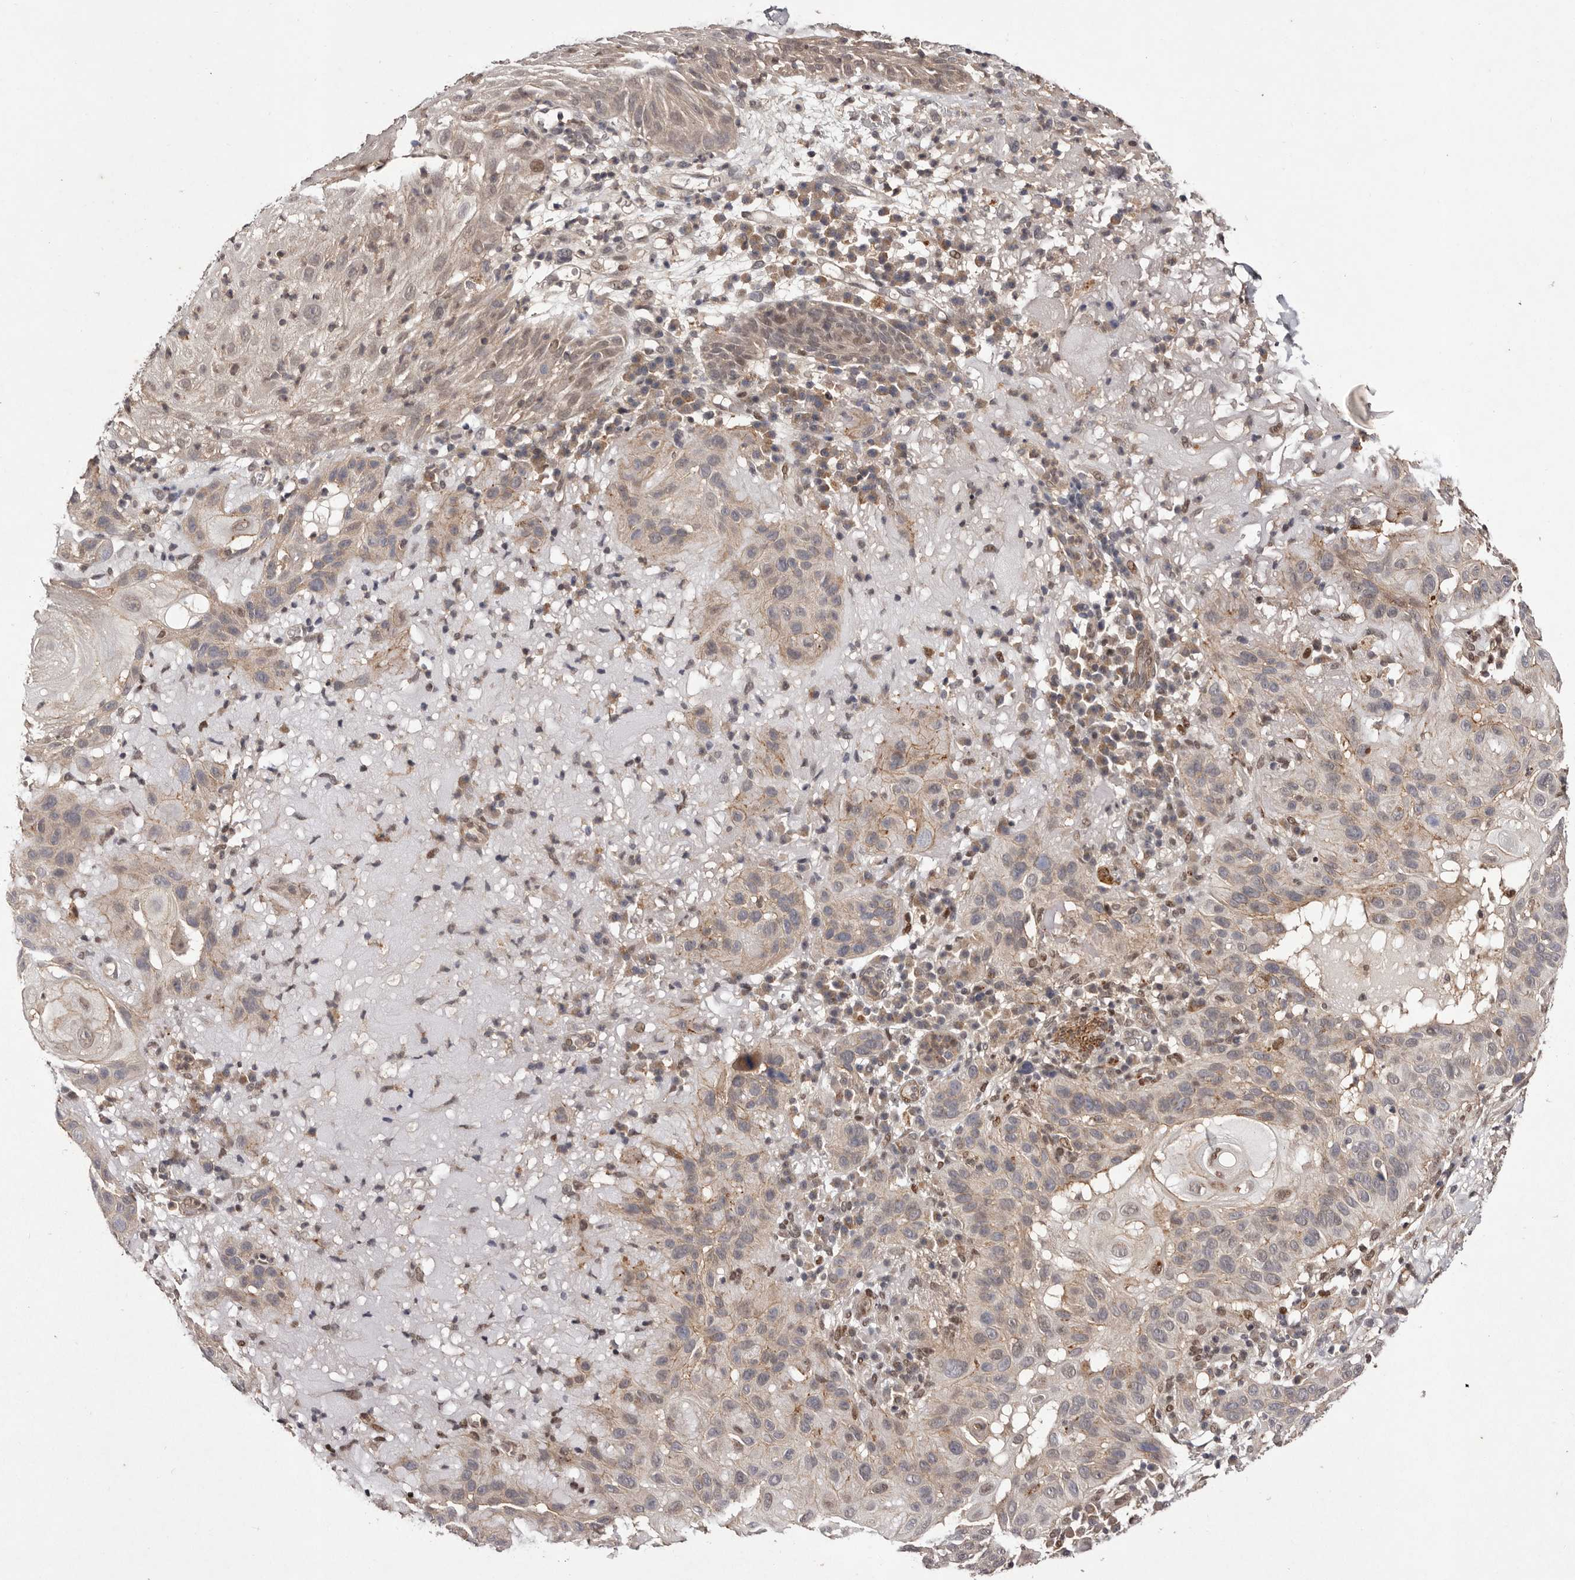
{"staining": {"intensity": "moderate", "quantity": "25%-75%", "location": "nuclear"}, "tissue": "skin cancer", "cell_type": "Tumor cells", "image_type": "cancer", "snomed": [{"axis": "morphology", "description": "Normal tissue, NOS"}, {"axis": "morphology", "description": "Squamous cell carcinoma, NOS"}, {"axis": "topography", "description": "Skin"}], "caption": "Skin squamous cell carcinoma stained with DAB immunohistochemistry (IHC) exhibits medium levels of moderate nuclear positivity in approximately 25%-75% of tumor cells.", "gene": "FBXO5", "patient": {"sex": "female", "age": 96}}